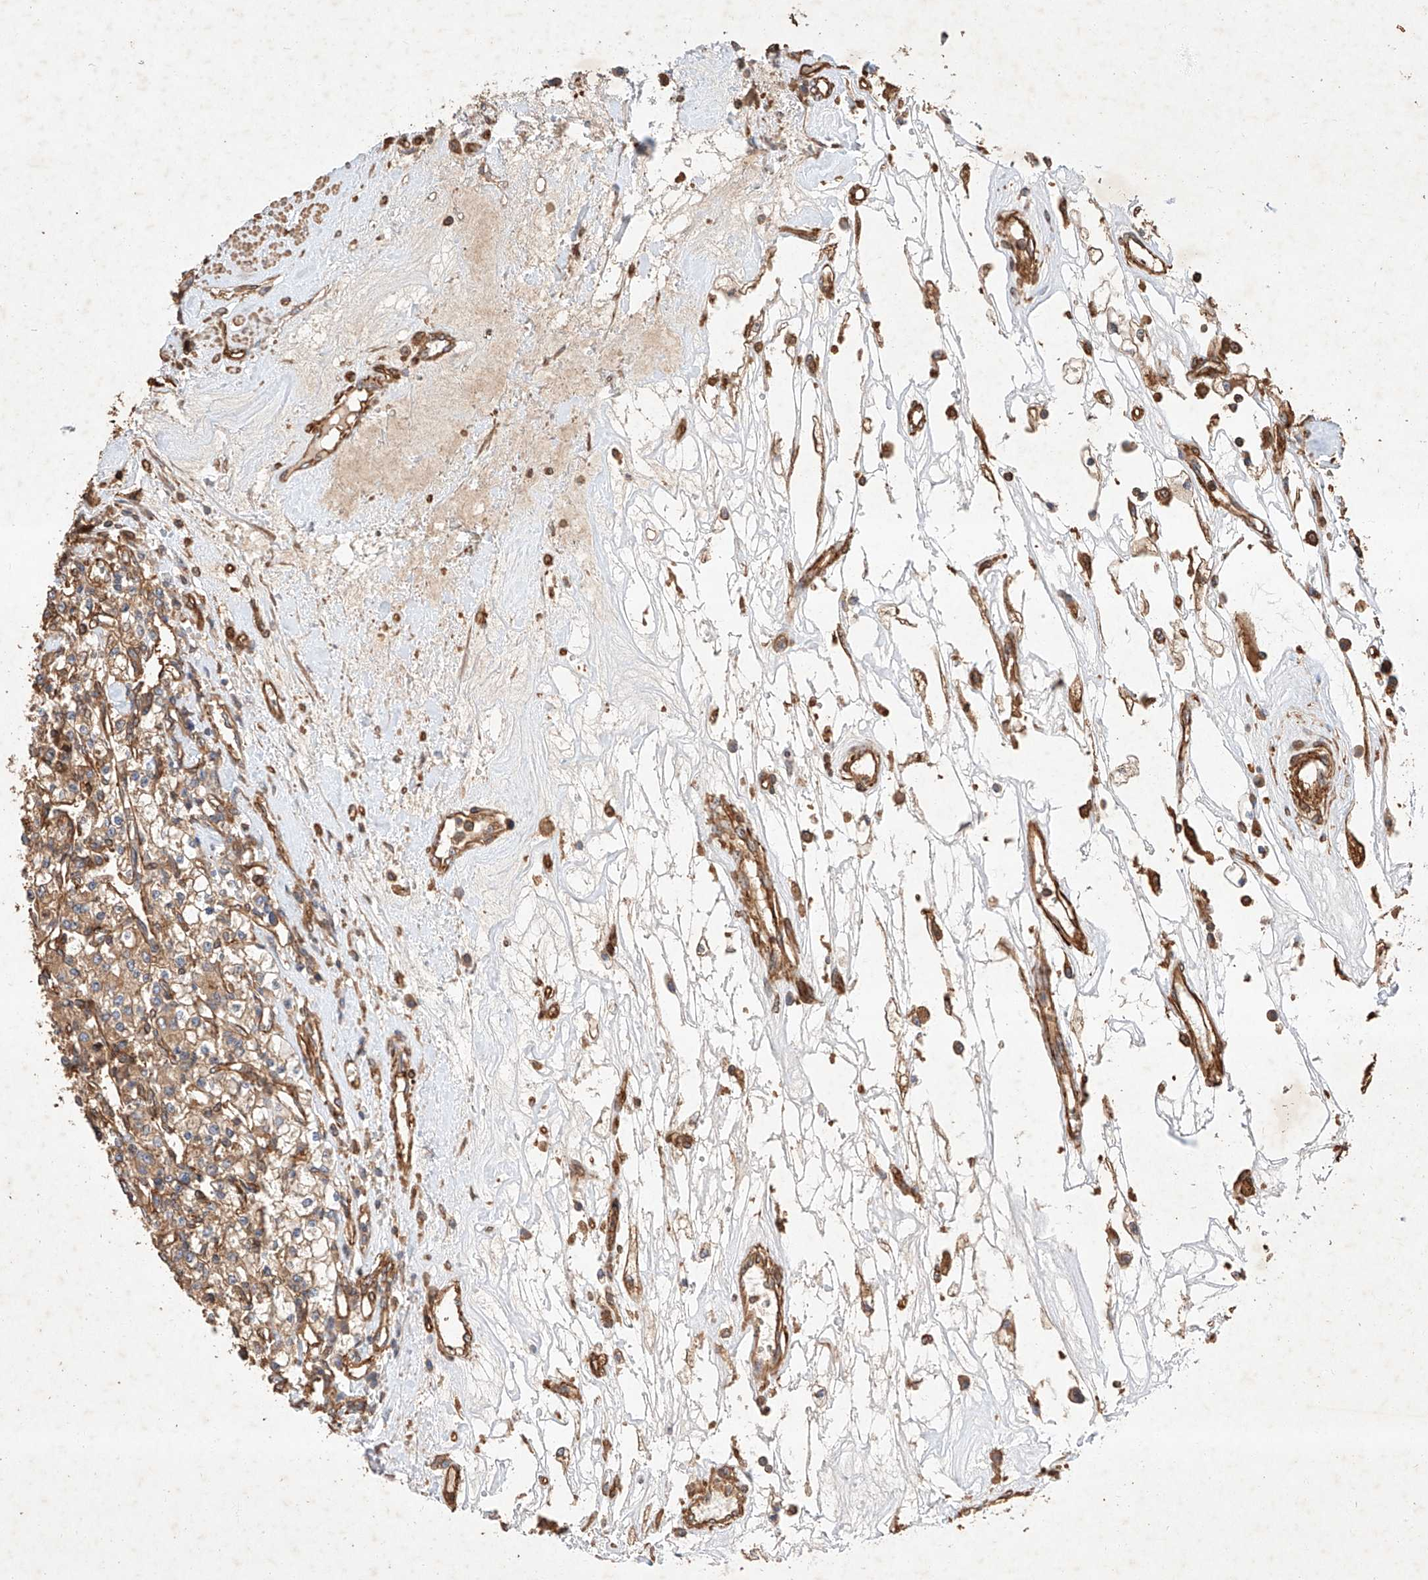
{"staining": {"intensity": "moderate", "quantity": ">75%", "location": "cytoplasmic/membranous"}, "tissue": "renal cancer", "cell_type": "Tumor cells", "image_type": "cancer", "snomed": [{"axis": "morphology", "description": "Adenocarcinoma, NOS"}, {"axis": "topography", "description": "Kidney"}], "caption": "This histopathology image shows immunohistochemistry (IHC) staining of renal cancer, with medium moderate cytoplasmic/membranous positivity in about >75% of tumor cells.", "gene": "GHDC", "patient": {"sex": "female", "age": 59}}